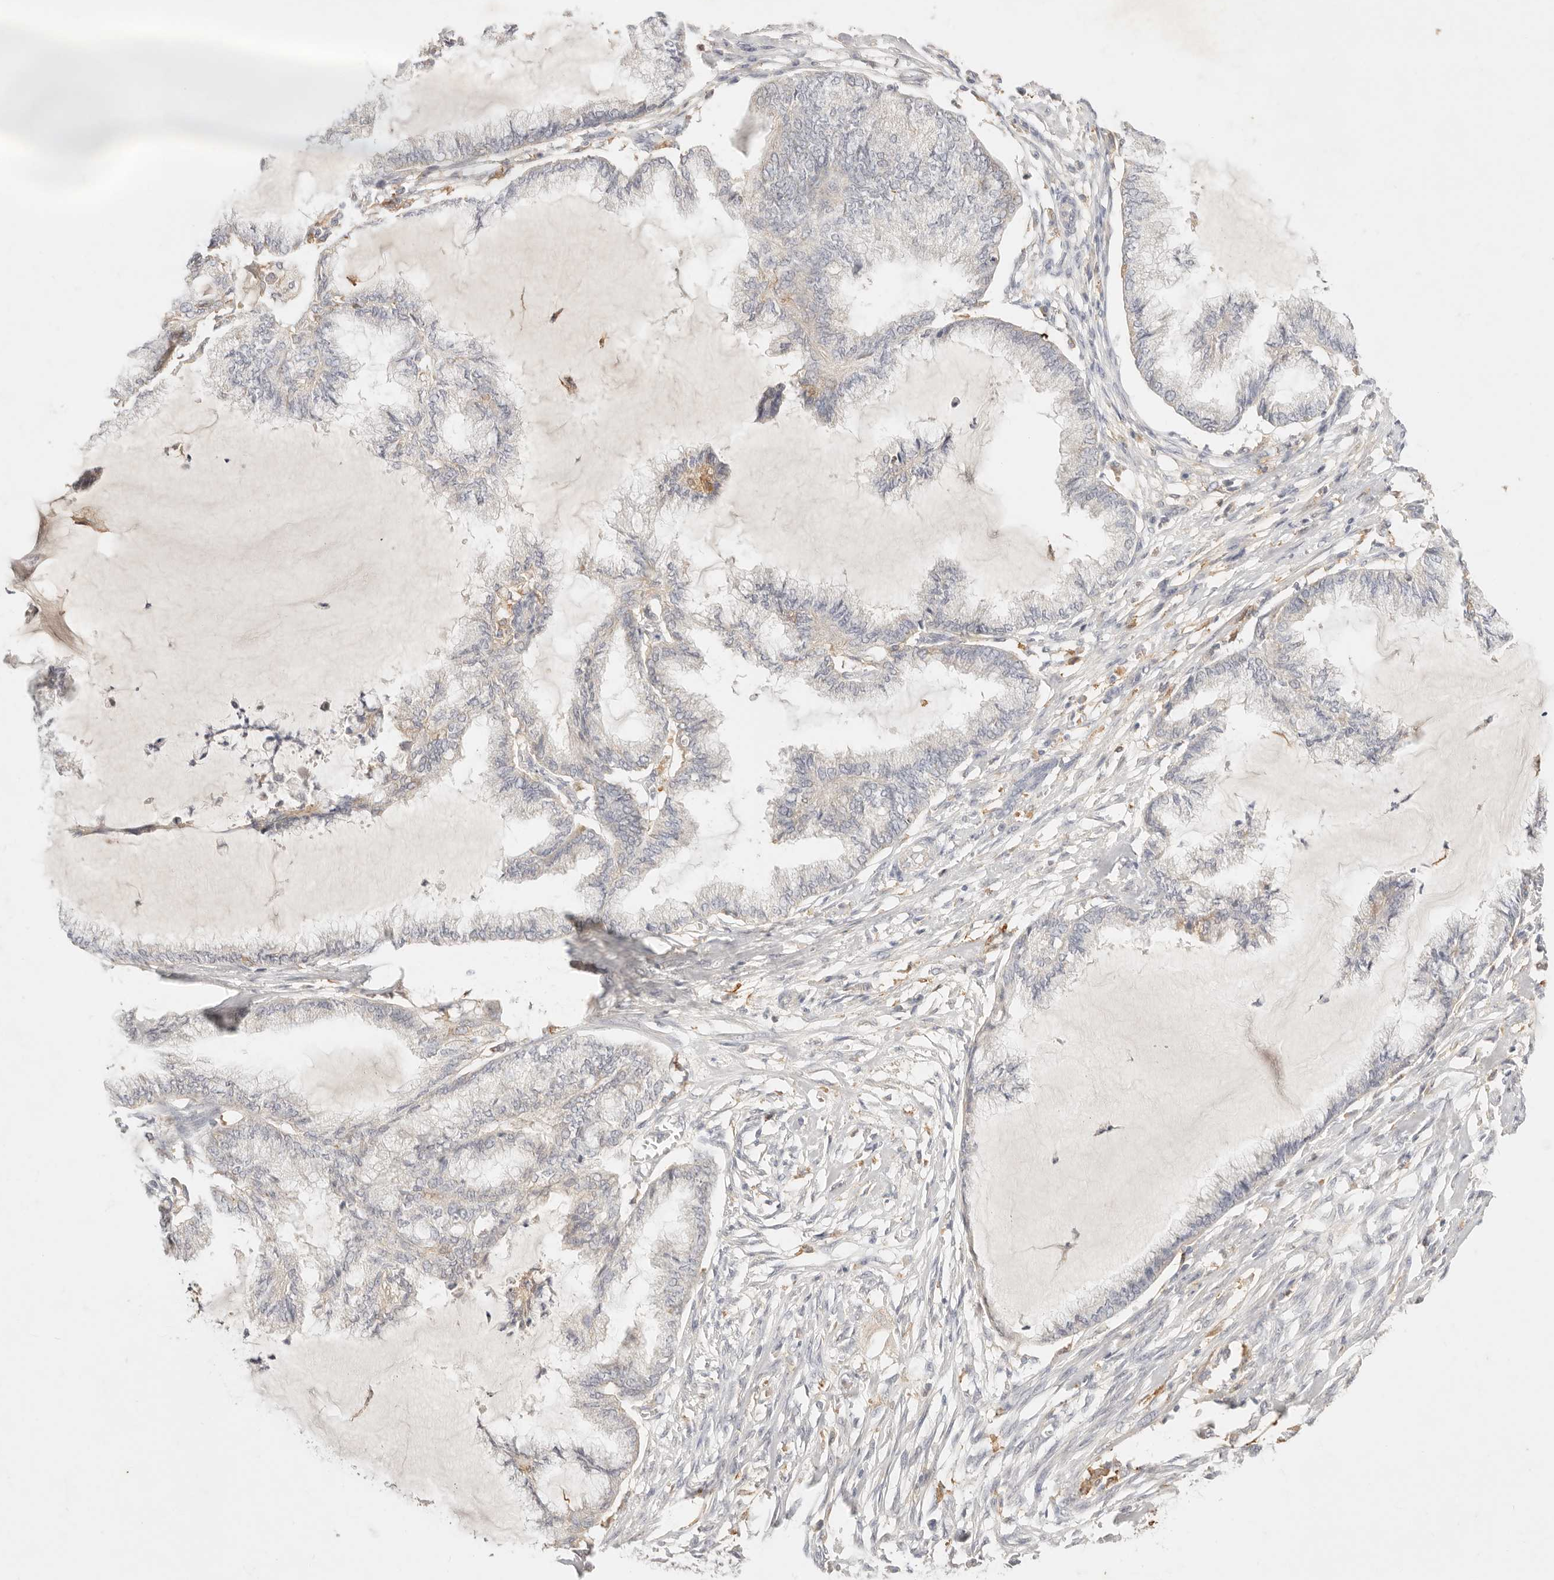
{"staining": {"intensity": "negative", "quantity": "none", "location": "none"}, "tissue": "endometrial cancer", "cell_type": "Tumor cells", "image_type": "cancer", "snomed": [{"axis": "morphology", "description": "Adenocarcinoma, NOS"}, {"axis": "topography", "description": "Endometrium"}], "caption": "There is no significant positivity in tumor cells of endometrial cancer.", "gene": "HK2", "patient": {"sex": "female", "age": 86}}